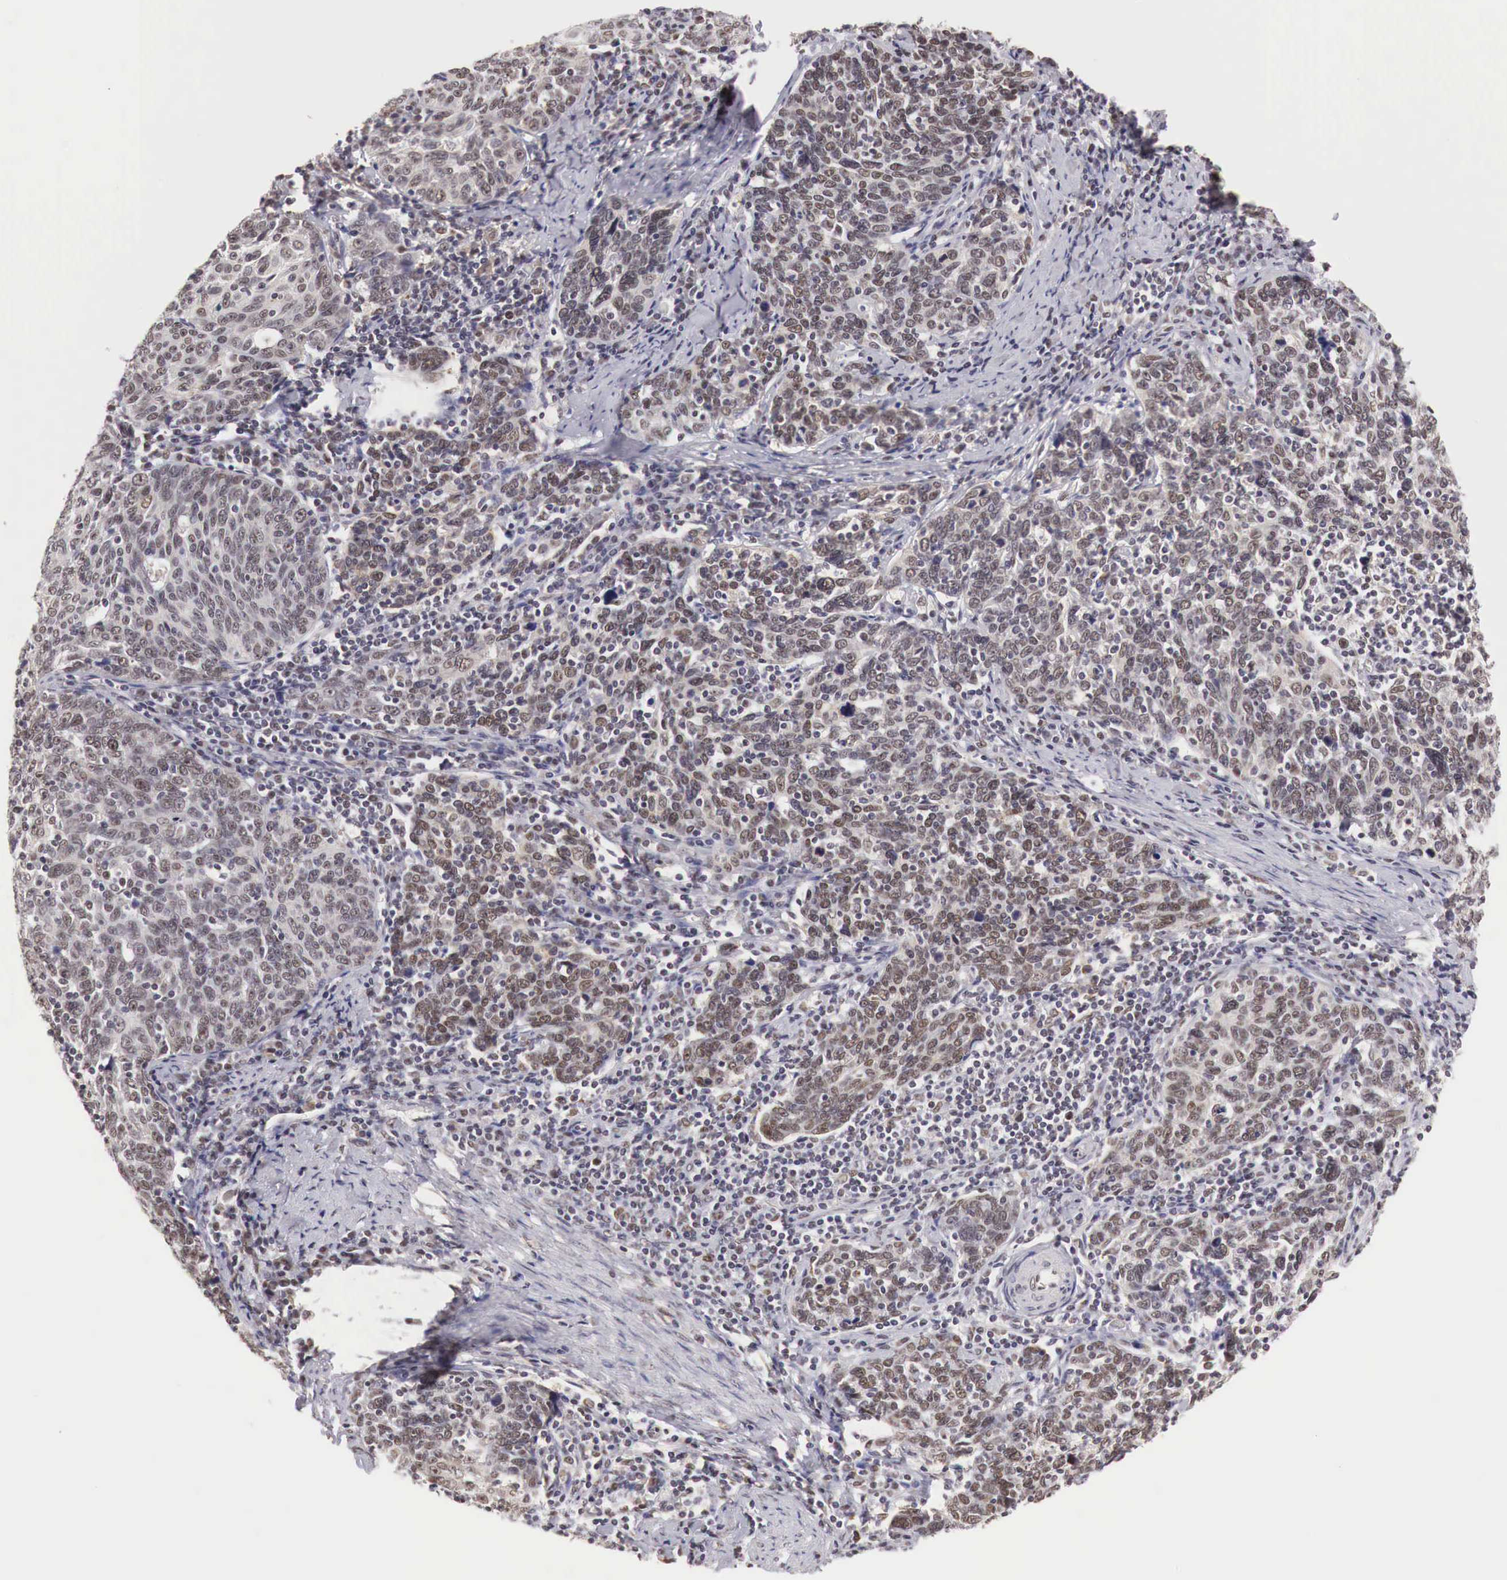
{"staining": {"intensity": "weak", "quantity": "25%-75%", "location": "cytoplasmic/membranous,nuclear"}, "tissue": "cervical cancer", "cell_type": "Tumor cells", "image_type": "cancer", "snomed": [{"axis": "morphology", "description": "Squamous cell carcinoma, NOS"}, {"axis": "topography", "description": "Cervix"}], "caption": "An immunohistochemistry (IHC) micrograph of tumor tissue is shown. Protein staining in brown highlights weak cytoplasmic/membranous and nuclear positivity in cervical cancer (squamous cell carcinoma) within tumor cells. The protein of interest is stained brown, and the nuclei are stained in blue (DAB (3,3'-diaminobenzidine) IHC with brightfield microscopy, high magnification).", "gene": "GPKOW", "patient": {"sex": "female", "age": 41}}